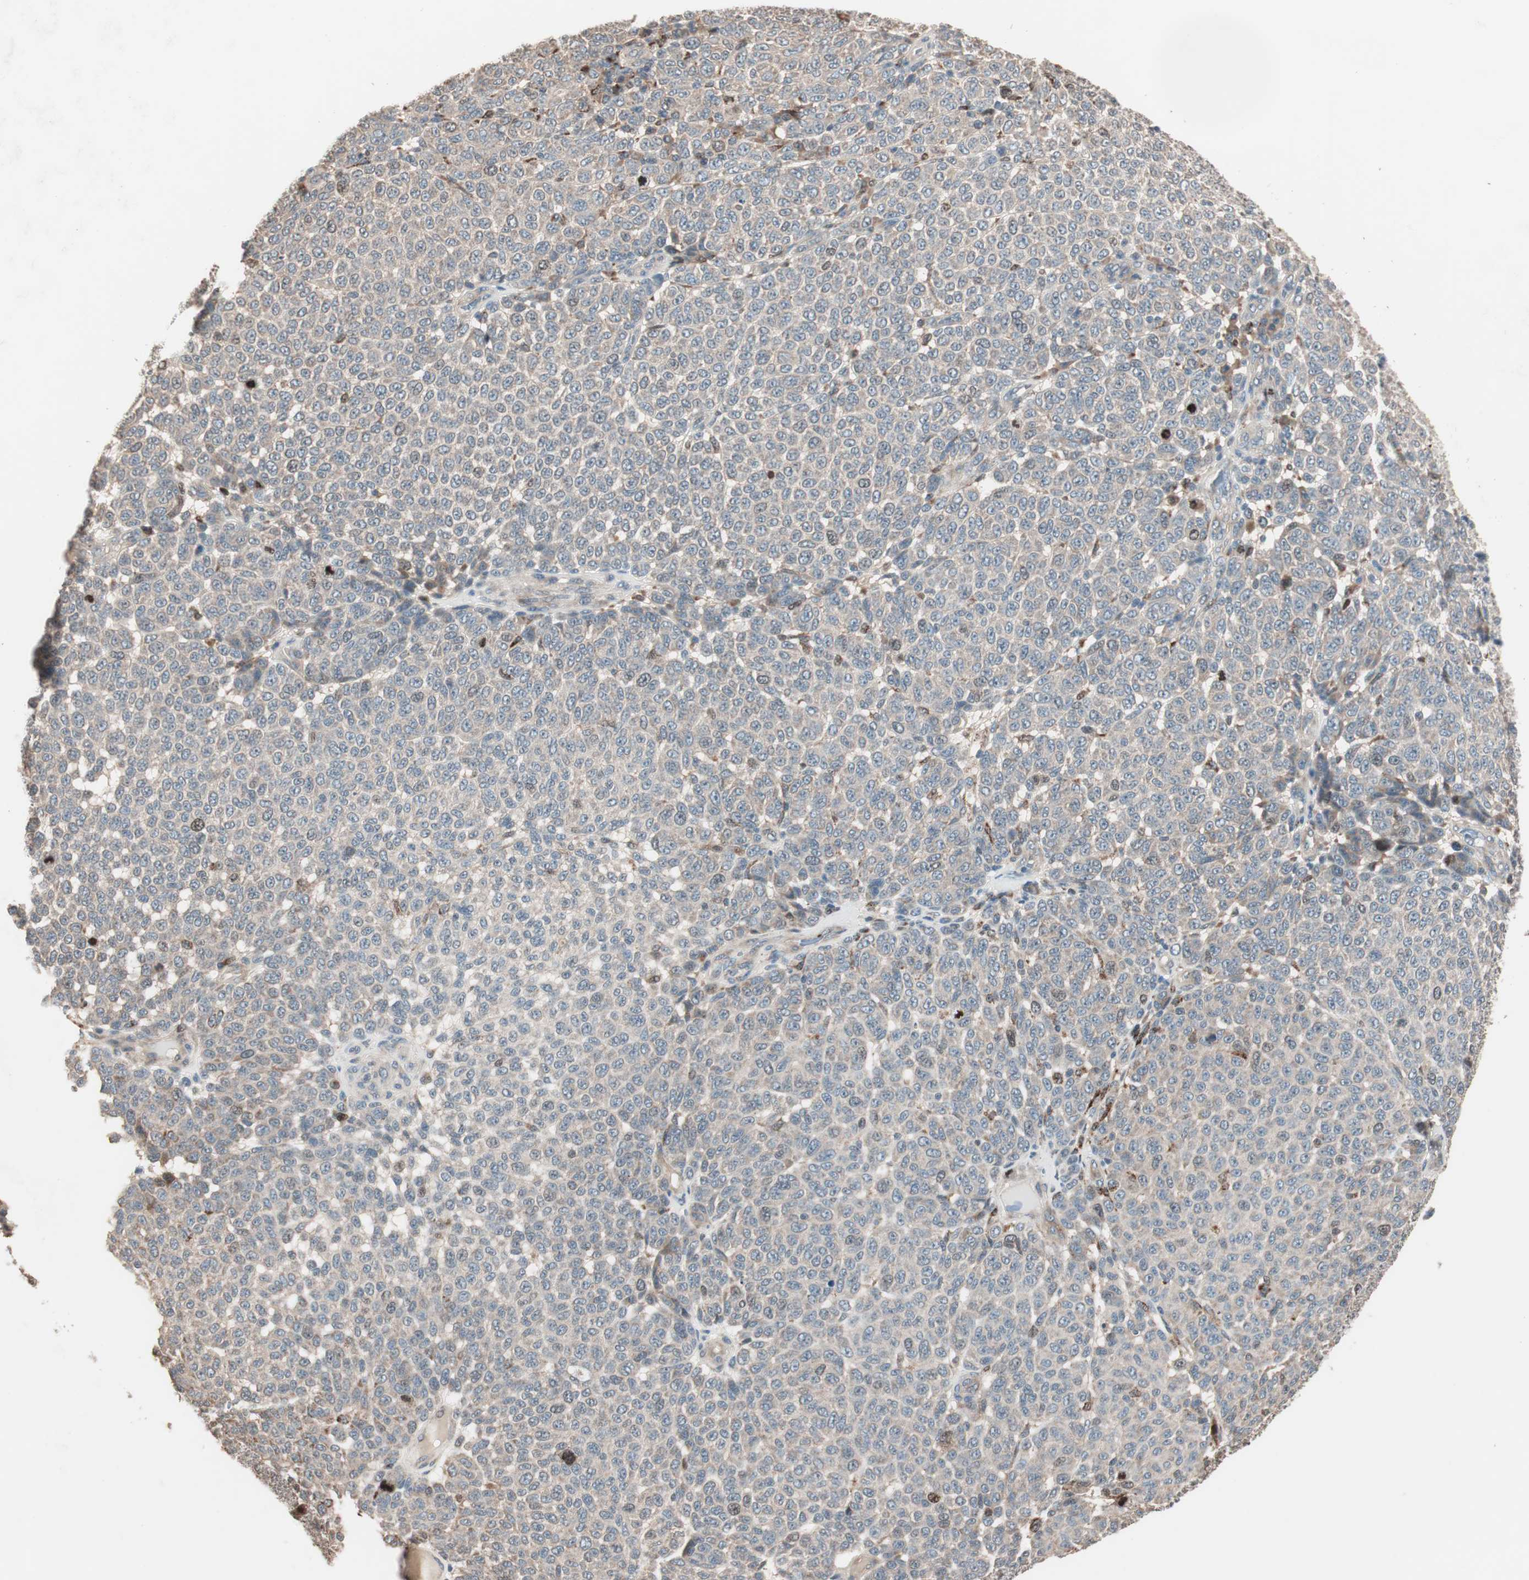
{"staining": {"intensity": "weak", "quantity": ">75%", "location": "cytoplasmic/membranous,nuclear"}, "tissue": "melanoma", "cell_type": "Tumor cells", "image_type": "cancer", "snomed": [{"axis": "morphology", "description": "Malignant melanoma, NOS"}, {"axis": "topography", "description": "Skin"}], "caption": "Immunohistochemistry micrograph of neoplastic tissue: human melanoma stained using IHC displays low levels of weak protein expression localized specifically in the cytoplasmic/membranous and nuclear of tumor cells, appearing as a cytoplasmic/membranous and nuclear brown color.", "gene": "NFRKB", "patient": {"sex": "male", "age": 59}}